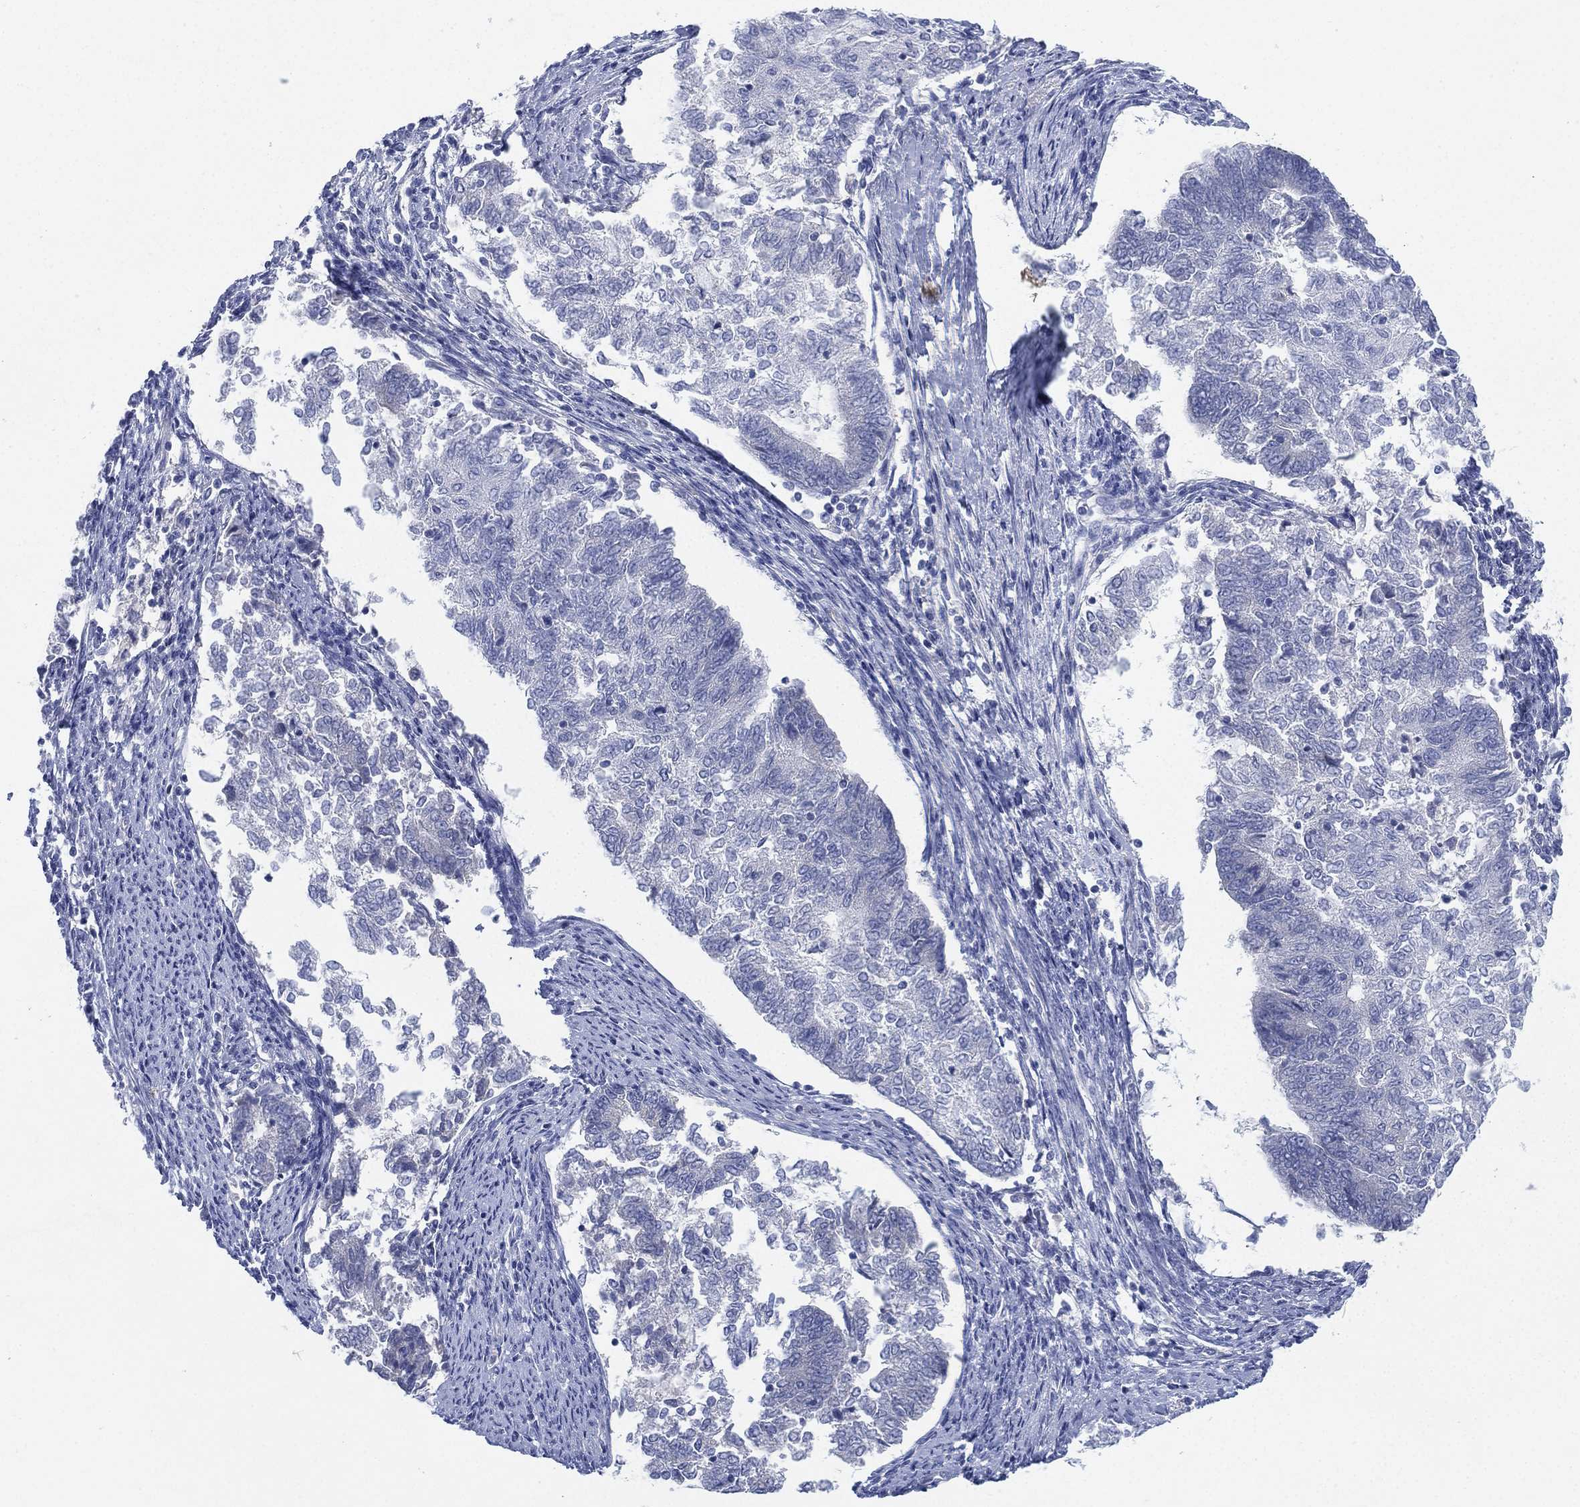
{"staining": {"intensity": "negative", "quantity": "none", "location": "none"}, "tissue": "endometrial cancer", "cell_type": "Tumor cells", "image_type": "cancer", "snomed": [{"axis": "morphology", "description": "Adenocarcinoma, NOS"}, {"axis": "topography", "description": "Endometrium"}], "caption": "High power microscopy micrograph of an immunohistochemistry micrograph of endometrial adenocarcinoma, revealing no significant expression in tumor cells.", "gene": "ADAD2", "patient": {"sex": "female", "age": 65}}